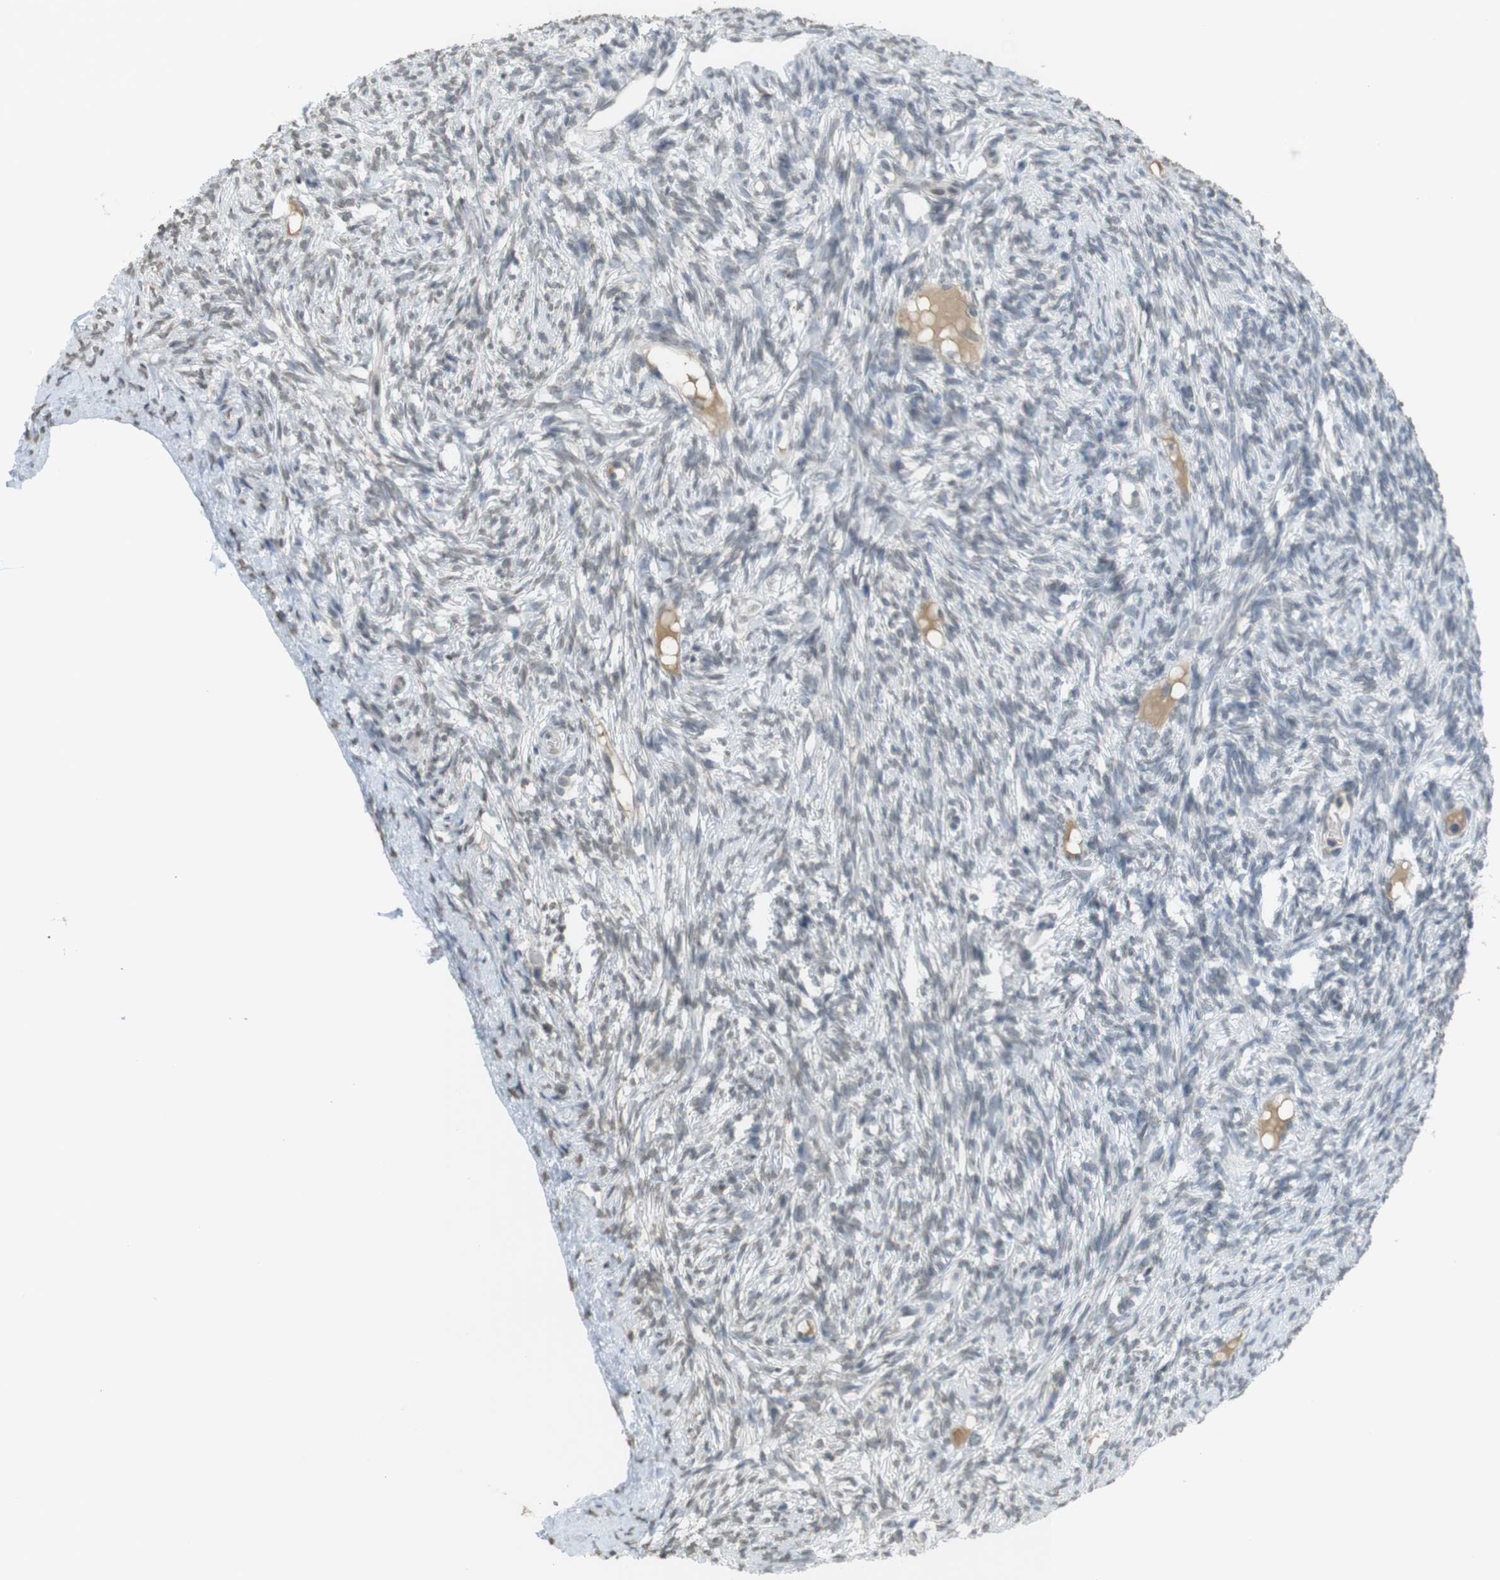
{"staining": {"intensity": "weak", "quantity": ">75%", "location": "cytoplasmic/membranous"}, "tissue": "ovary", "cell_type": "Follicle cells", "image_type": "normal", "snomed": [{"axis": "morphology", "description": "Normal tissue, NOS"}, {"axis": "topography", "description": "Ovary"}], "caption": "Ovary stained with DAB immunohistochemistry reveals low levels of weak cytoplasmic/membranous positivity in approximately >75% of follicle cells. The staining was performed using DAB (3,3'-diaminobenzidine), with brown indicating positive protein expression. Nuclei are stained blue with hematoxylin.", "gene": "FZD10", "patient": {"sex": "female", "age": 33}}